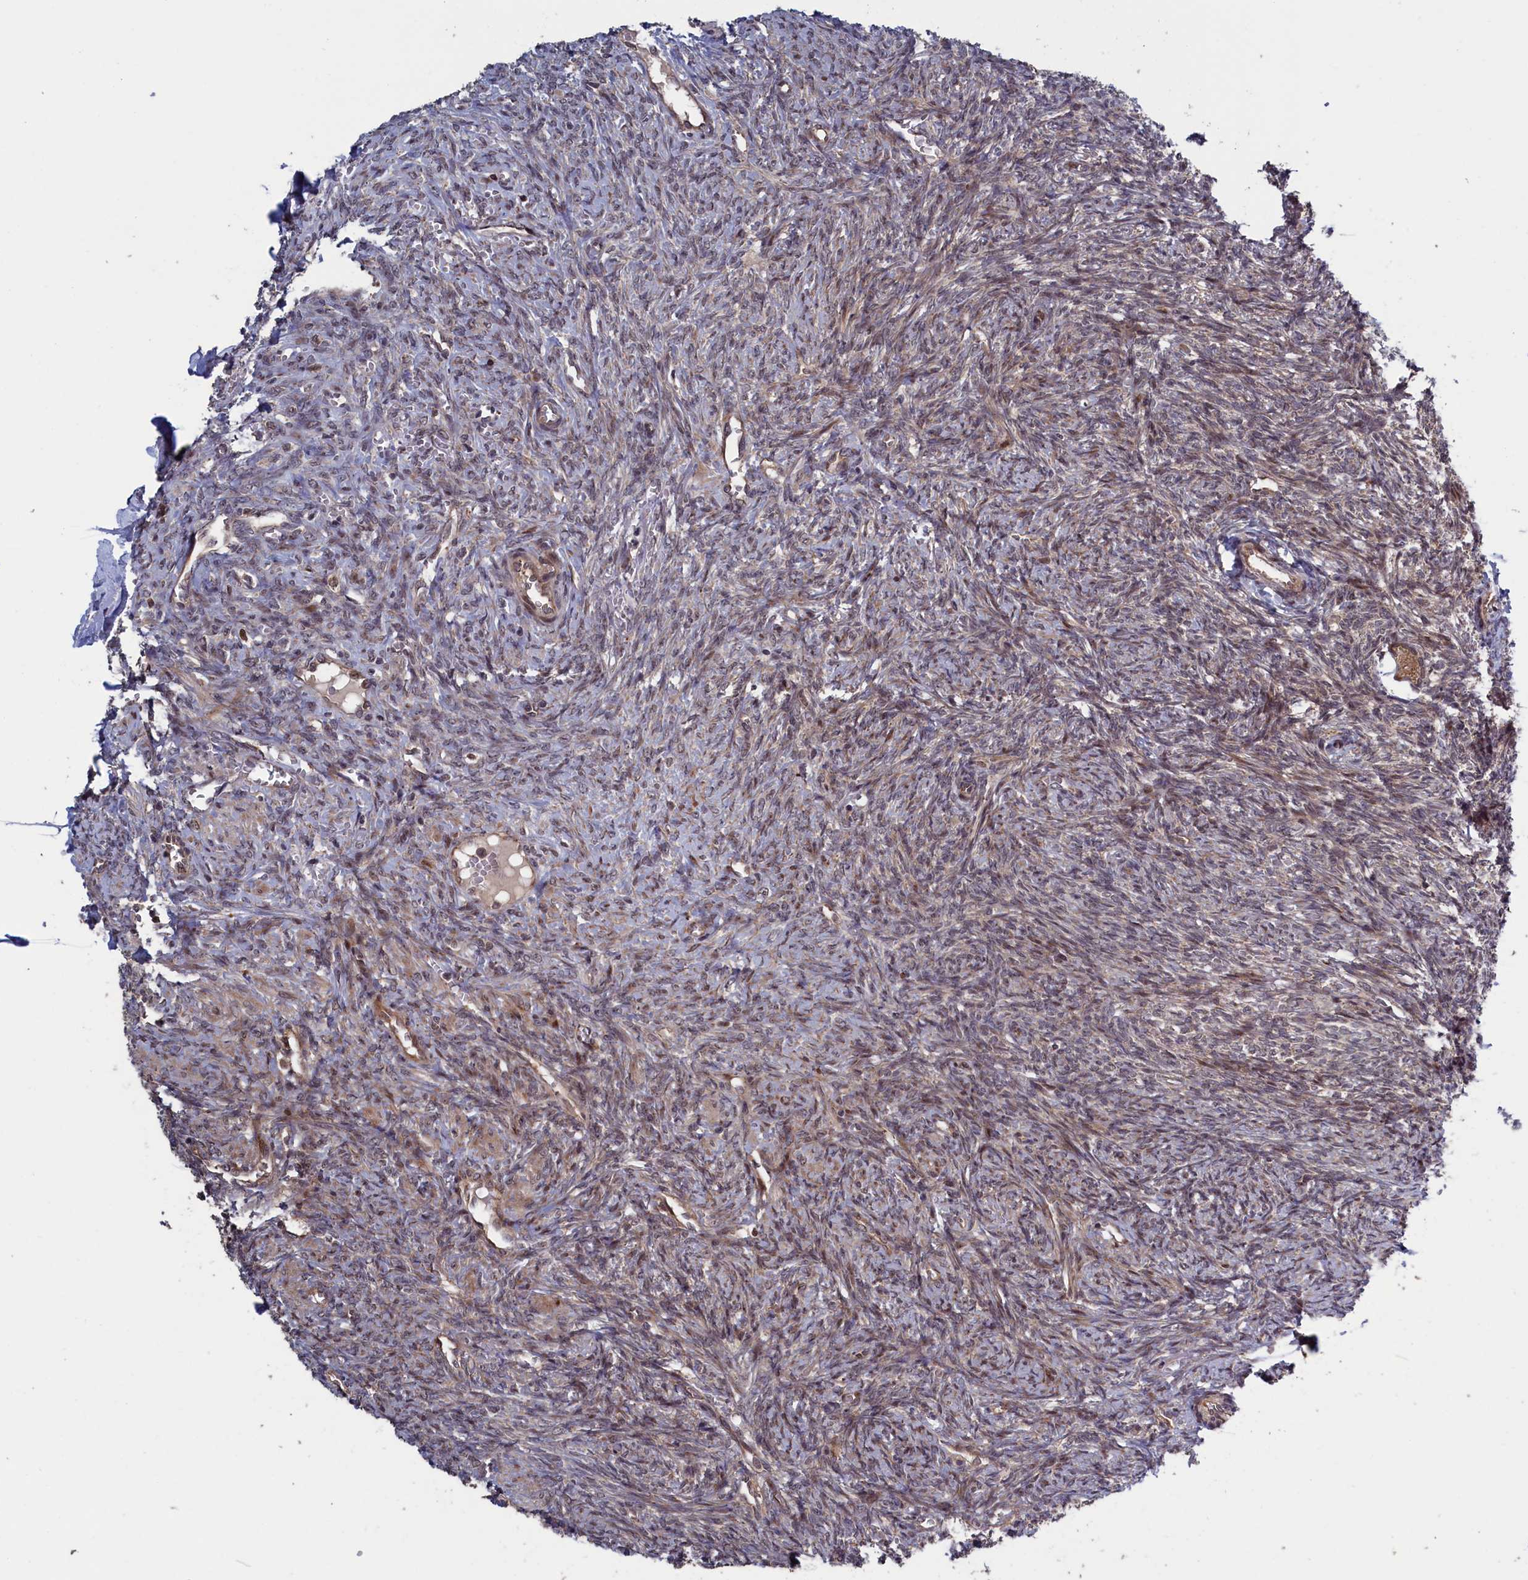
{"staining": {"intensity": "weak", "quantity": "<25%", "location": "cytoplasmic/membranous,nuclear"}, "tissue": "ovary", "cell_type": "Ovarian stroma cells", "image_type": "normal", "snomed": [{"axis": "morphology", "description": "Normal tissue, NOS"}, {"axis": "topography", "description": "Ovary"}], "caption": "Ovarian stroma cells show no significant expression in normal ovary.", "gene": "LSG1", "patient": {"sex": "female", "age": 41}}